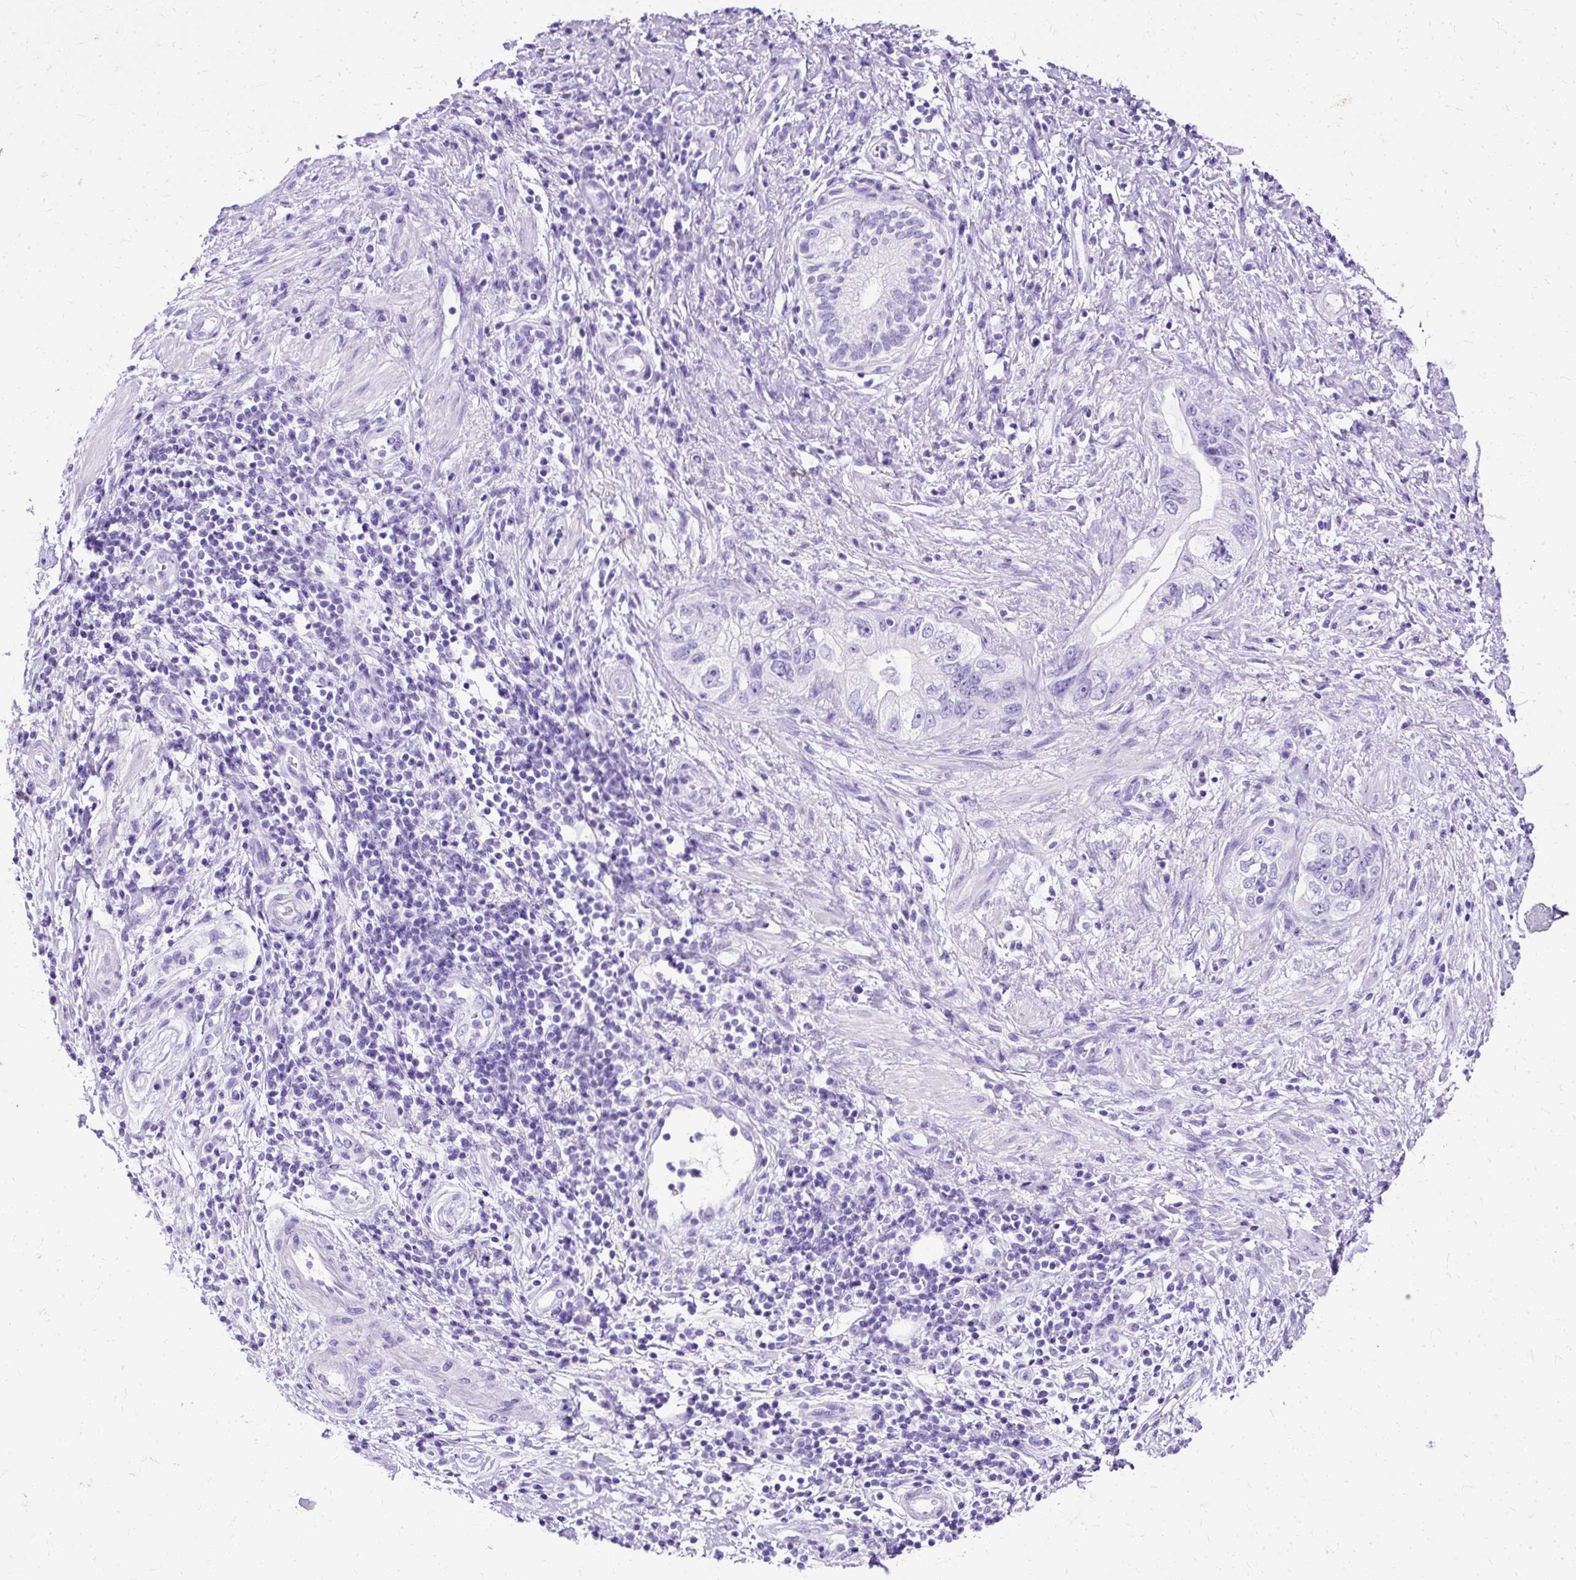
{"staining": {"intensity": "negative", "quantity": "none", "location": "none"}, "tissue": "pancreatic cancer", "cell_type": "Tumor cells", "image_type": "cancer", "snomed": [{"axis": "morphology", "description": "Adenocarcinoma, NOS"}, {"axis": "topography", "description": "Pancreas"}], "caption": "Human pancreatic cancer (adenocarcinoma) stained for a protein using immunohistochemistry (IHC) exhibits no staining in tumor cells.", "gene": "SLC8A2", "patient": {"sex": "female", "age": 73}}